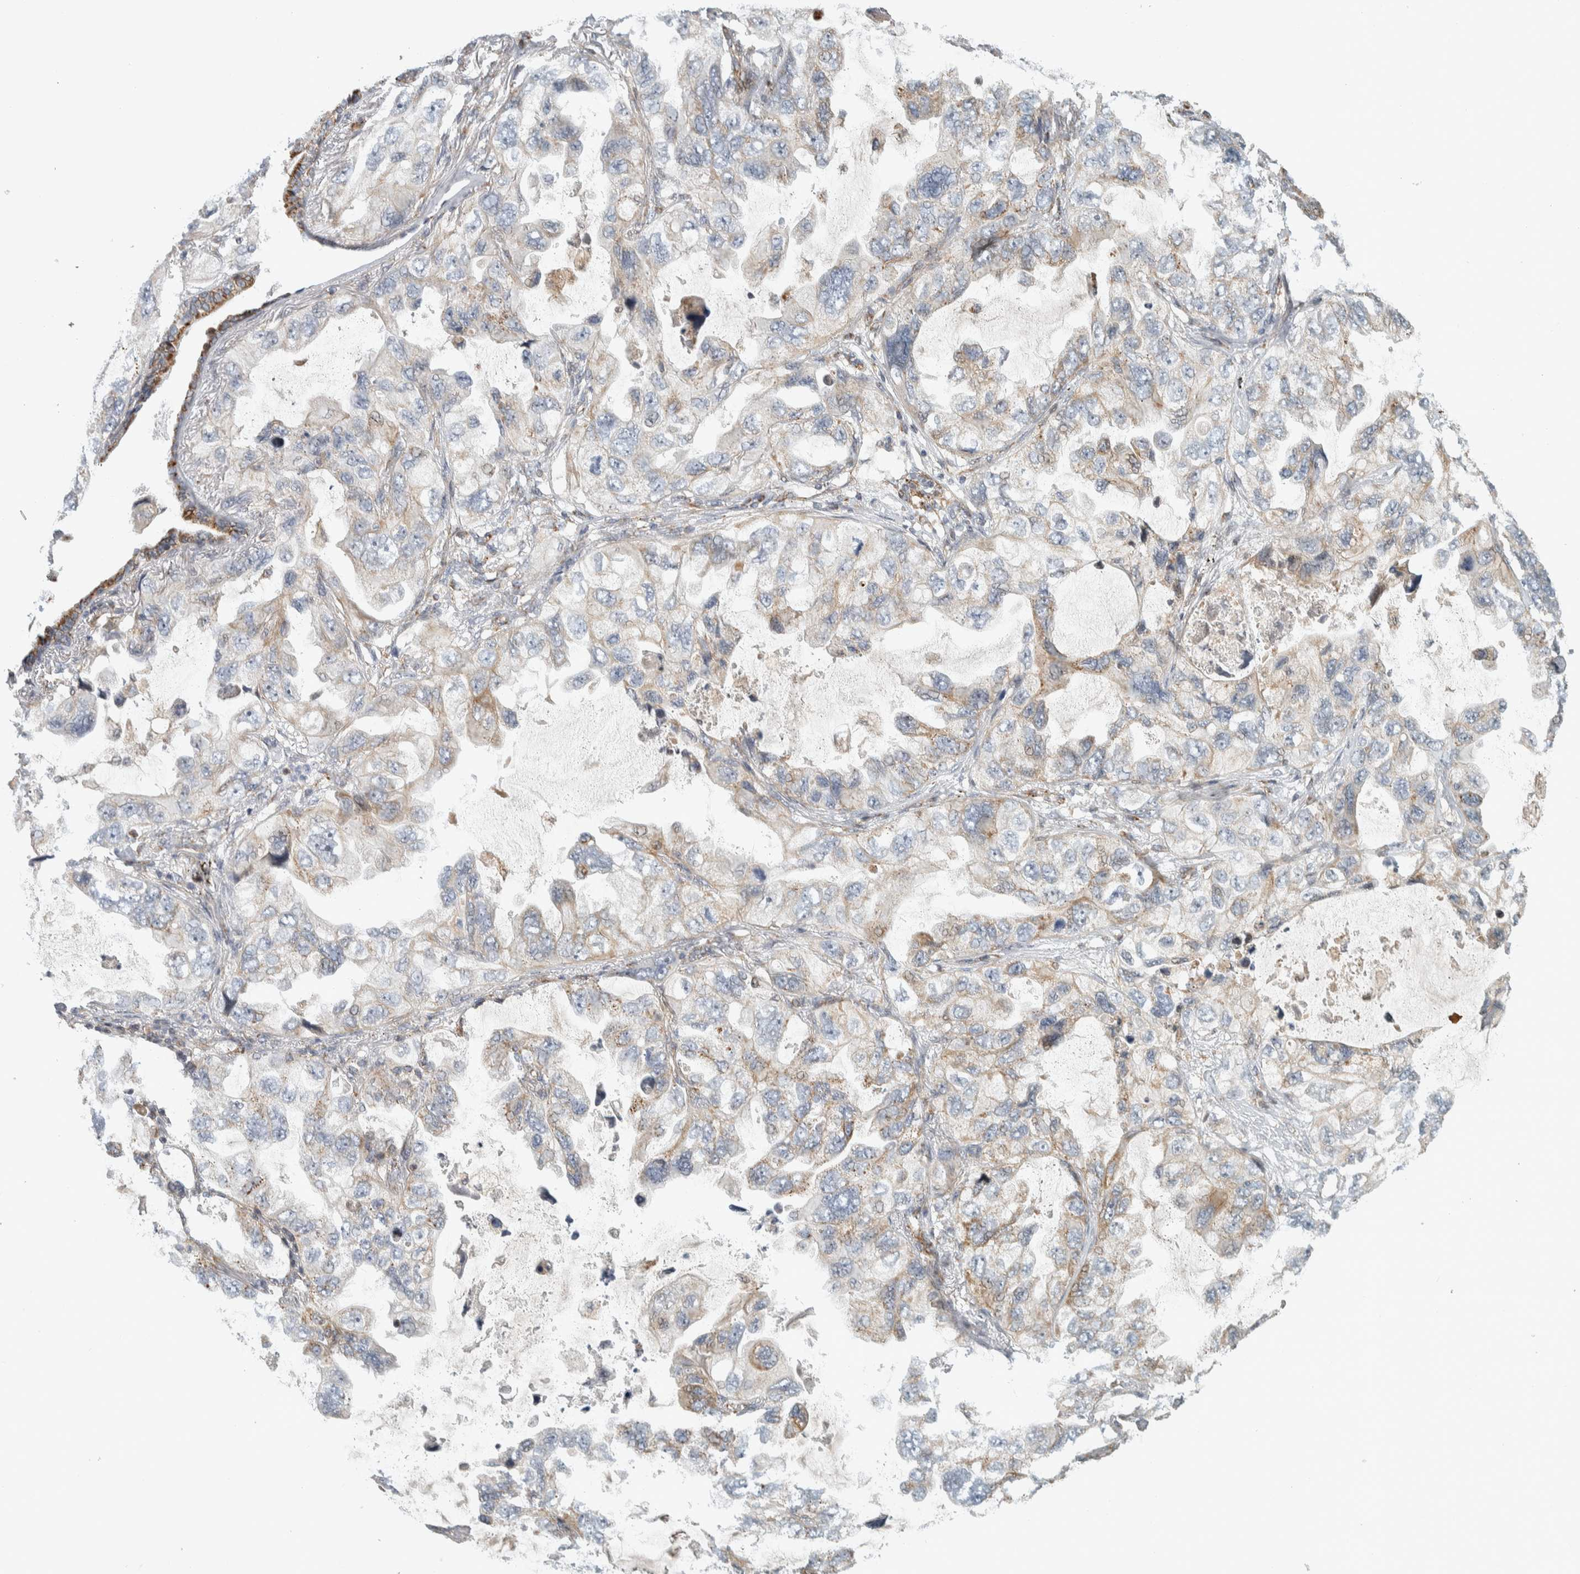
{"staining": {"intensity": "weak", "quantity": "<25%", "location": "cytoplasmic/membranous"}, "tissue": "lung cancer", "cell_type": "Tumor cells", "image_type": "cancer", "snomed": [{"axis": "morphology", "description": "Squamous cell carcinoma, NOS"}, {"axis": "topography", "description": "Lung"}], "caption": "Immunohistochemistry of human lung squamous cell carcinoma exhibits no positivity in tumor cells.", "gene": "AFP", "patient": {"sex": "female", "age": 73}}